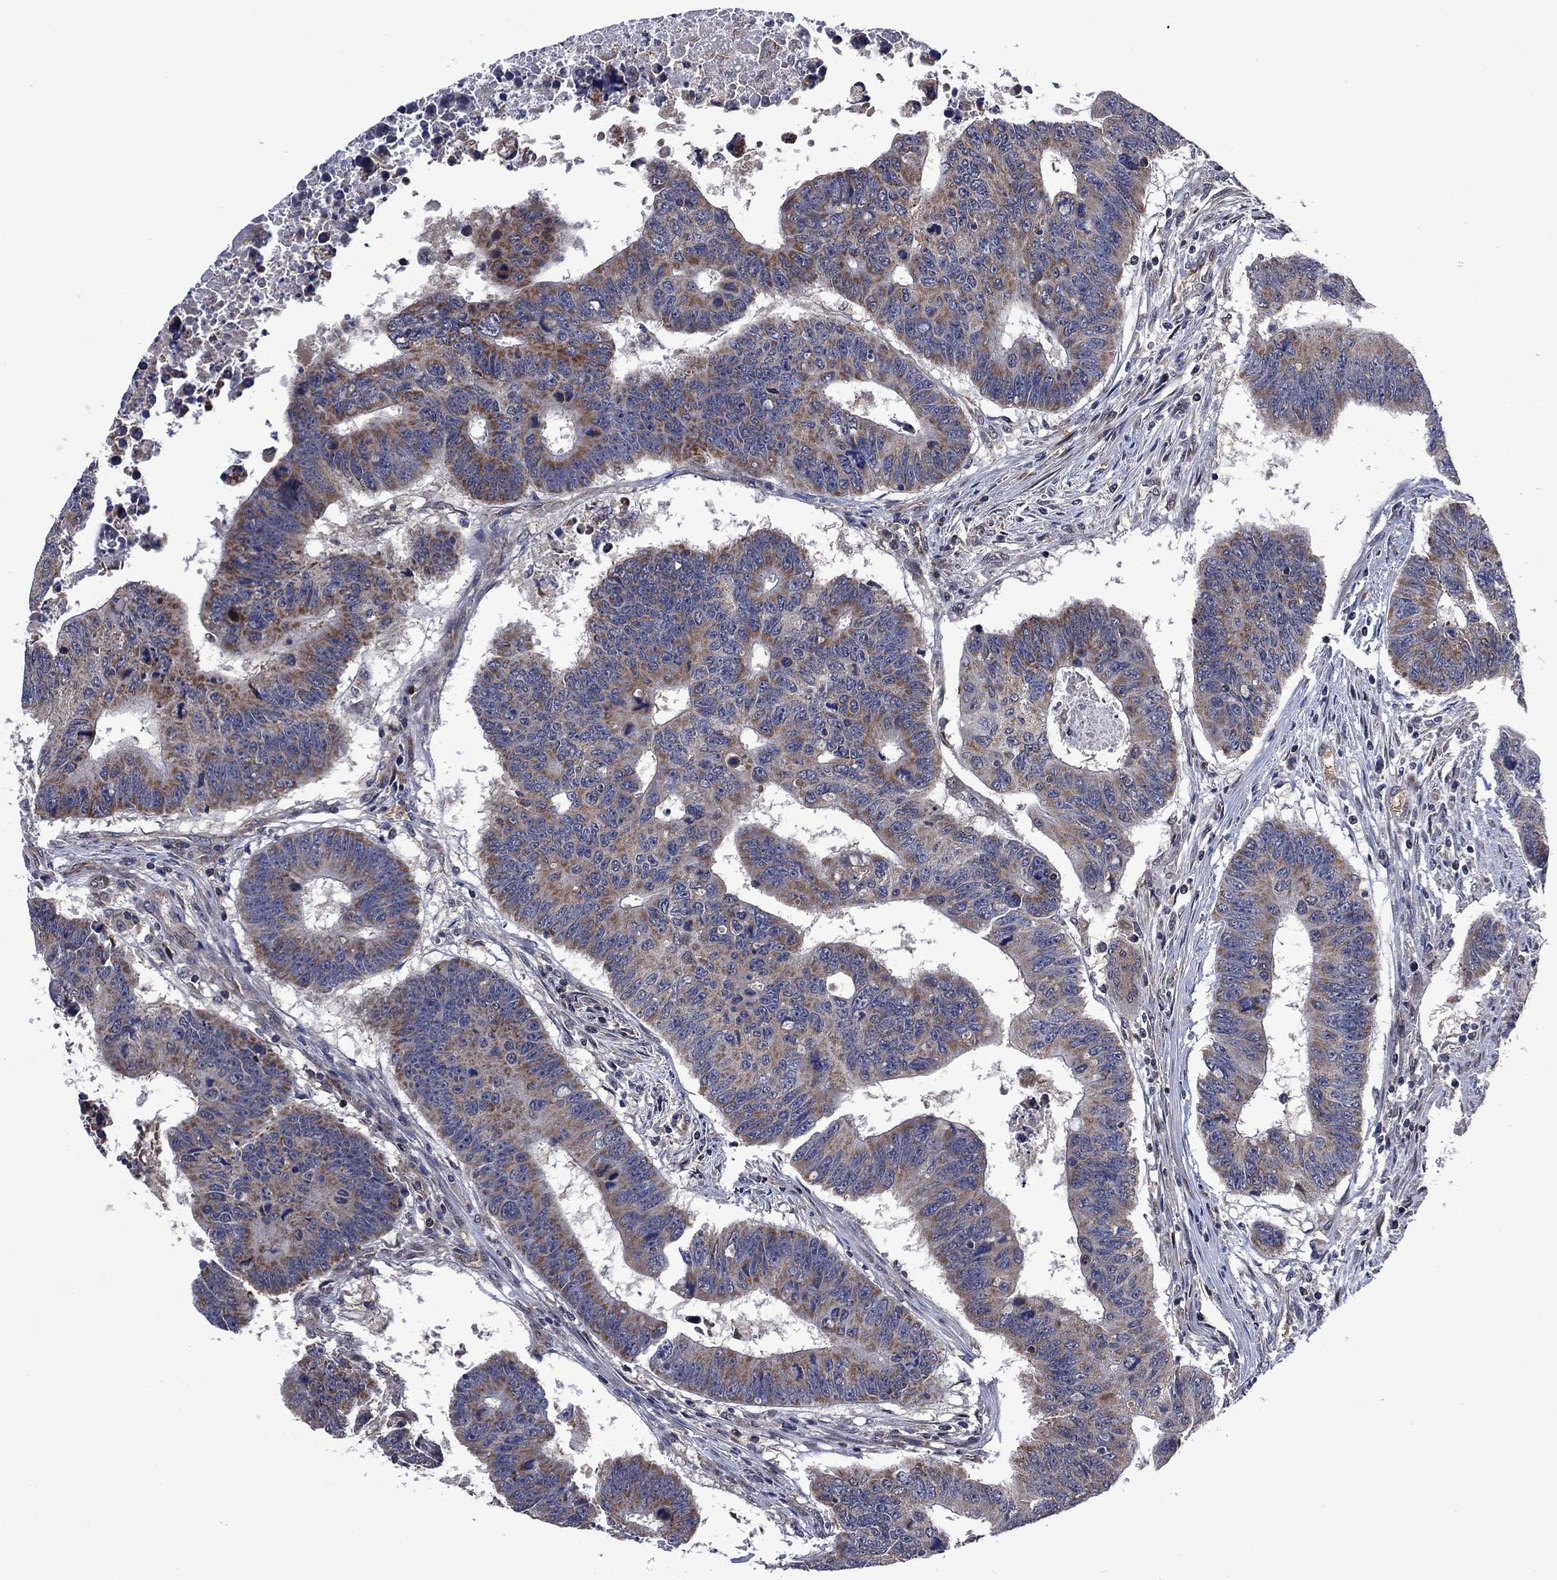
{"staining": {"intensity": "moderate", "quantity": "<25%", "location": "cytoplasmic/membranous"}, "tissue": "colorectal cancer", "cell_type": "Tumor cells", "image_type": "cancer", "snomed": [{"axis": "morphology", "description": "Adenocarcinoma, NOS"}, {"axis": "topography", "description": "Rectum"}], "caption": "Immunohistochemistry (IHC) of human colorectal adenocarcinoma displays low levels of moderate cytoplasmic/membranous positivity in about <25% of tumor cells.", "gene": "HTD2", "patient": {"sex": "female", "age": 85}}